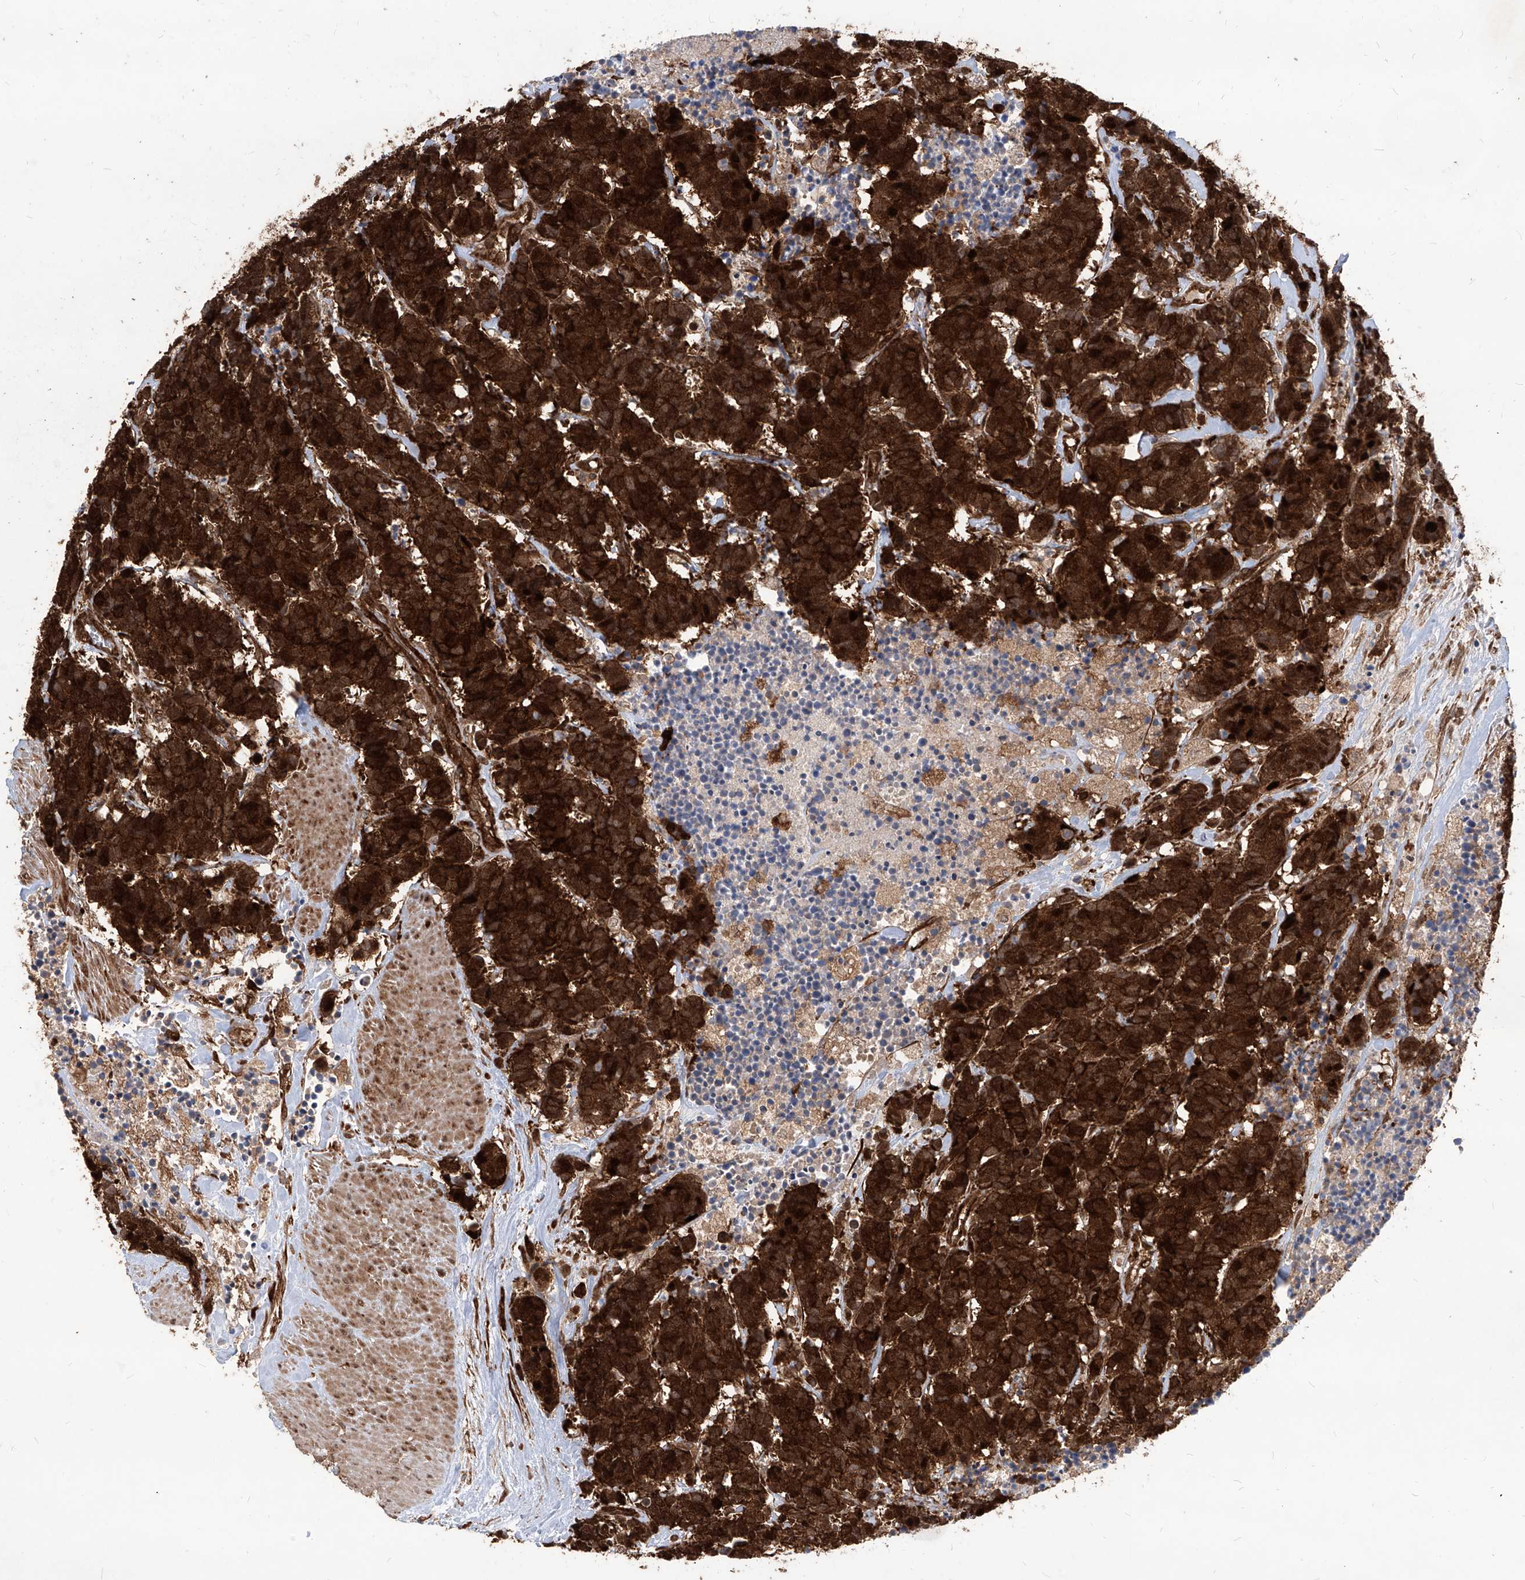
{"staining": {"intensity": "strong", "quantity": ">75%", "location": "cytoplasmic/membranous,nuclear"}, "tissue": "carcinoid", "cell_type": "Tumor cells", "image_type": "cancer", "snomed": [{"axis": "morphology", "description": "Carcinoma, NOS"}, {"axis": "morphology", "description": "Carcinoid, malignant, NOS"}, {"axis": "topography", "description": "Urinary bladder"}], "caption": "Tumor cells show strong cytoplasmic/membranous and nuclear staining in about >75% of cells in carcinoid.", "gene": "MAGED2", "patient": {"sex": "male", "age": 57}}